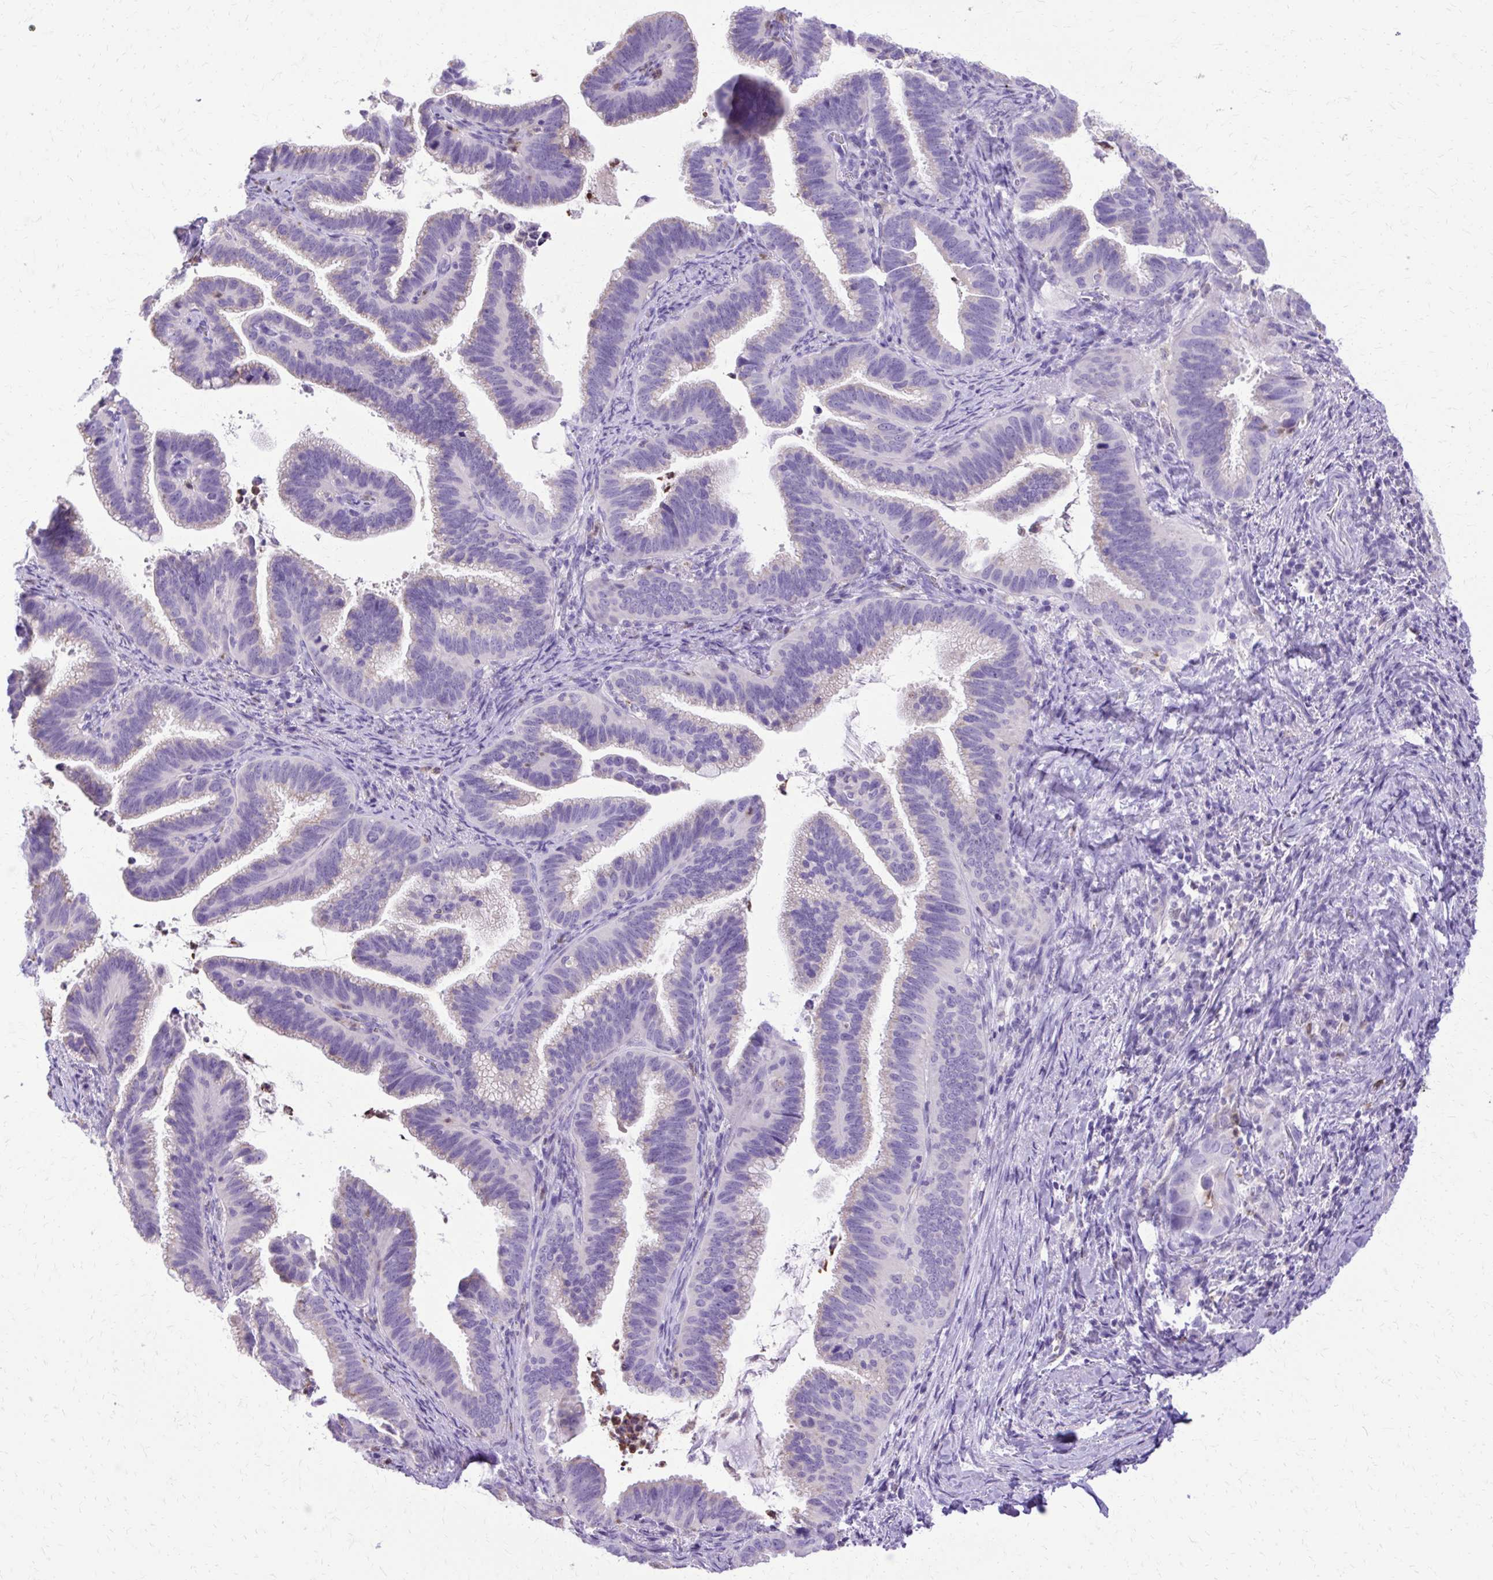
{"staining": {"intensity": "negative", "quantity": "none", "location": "none"}, "tissue": "cervical cancer", "cell_type": "Tumor cells", "image_type": "cancer", "snomed": [{"axis": "morphology", "description": "Adenocarcinoma, NOS"}, {"axis": "topography", "description": "Cervix"}], "caption": "IHC of cervical cancer exhibits no staining in tumor cells.", "gene": "CAT", "patient": {"sex": "female", "age": 61}}